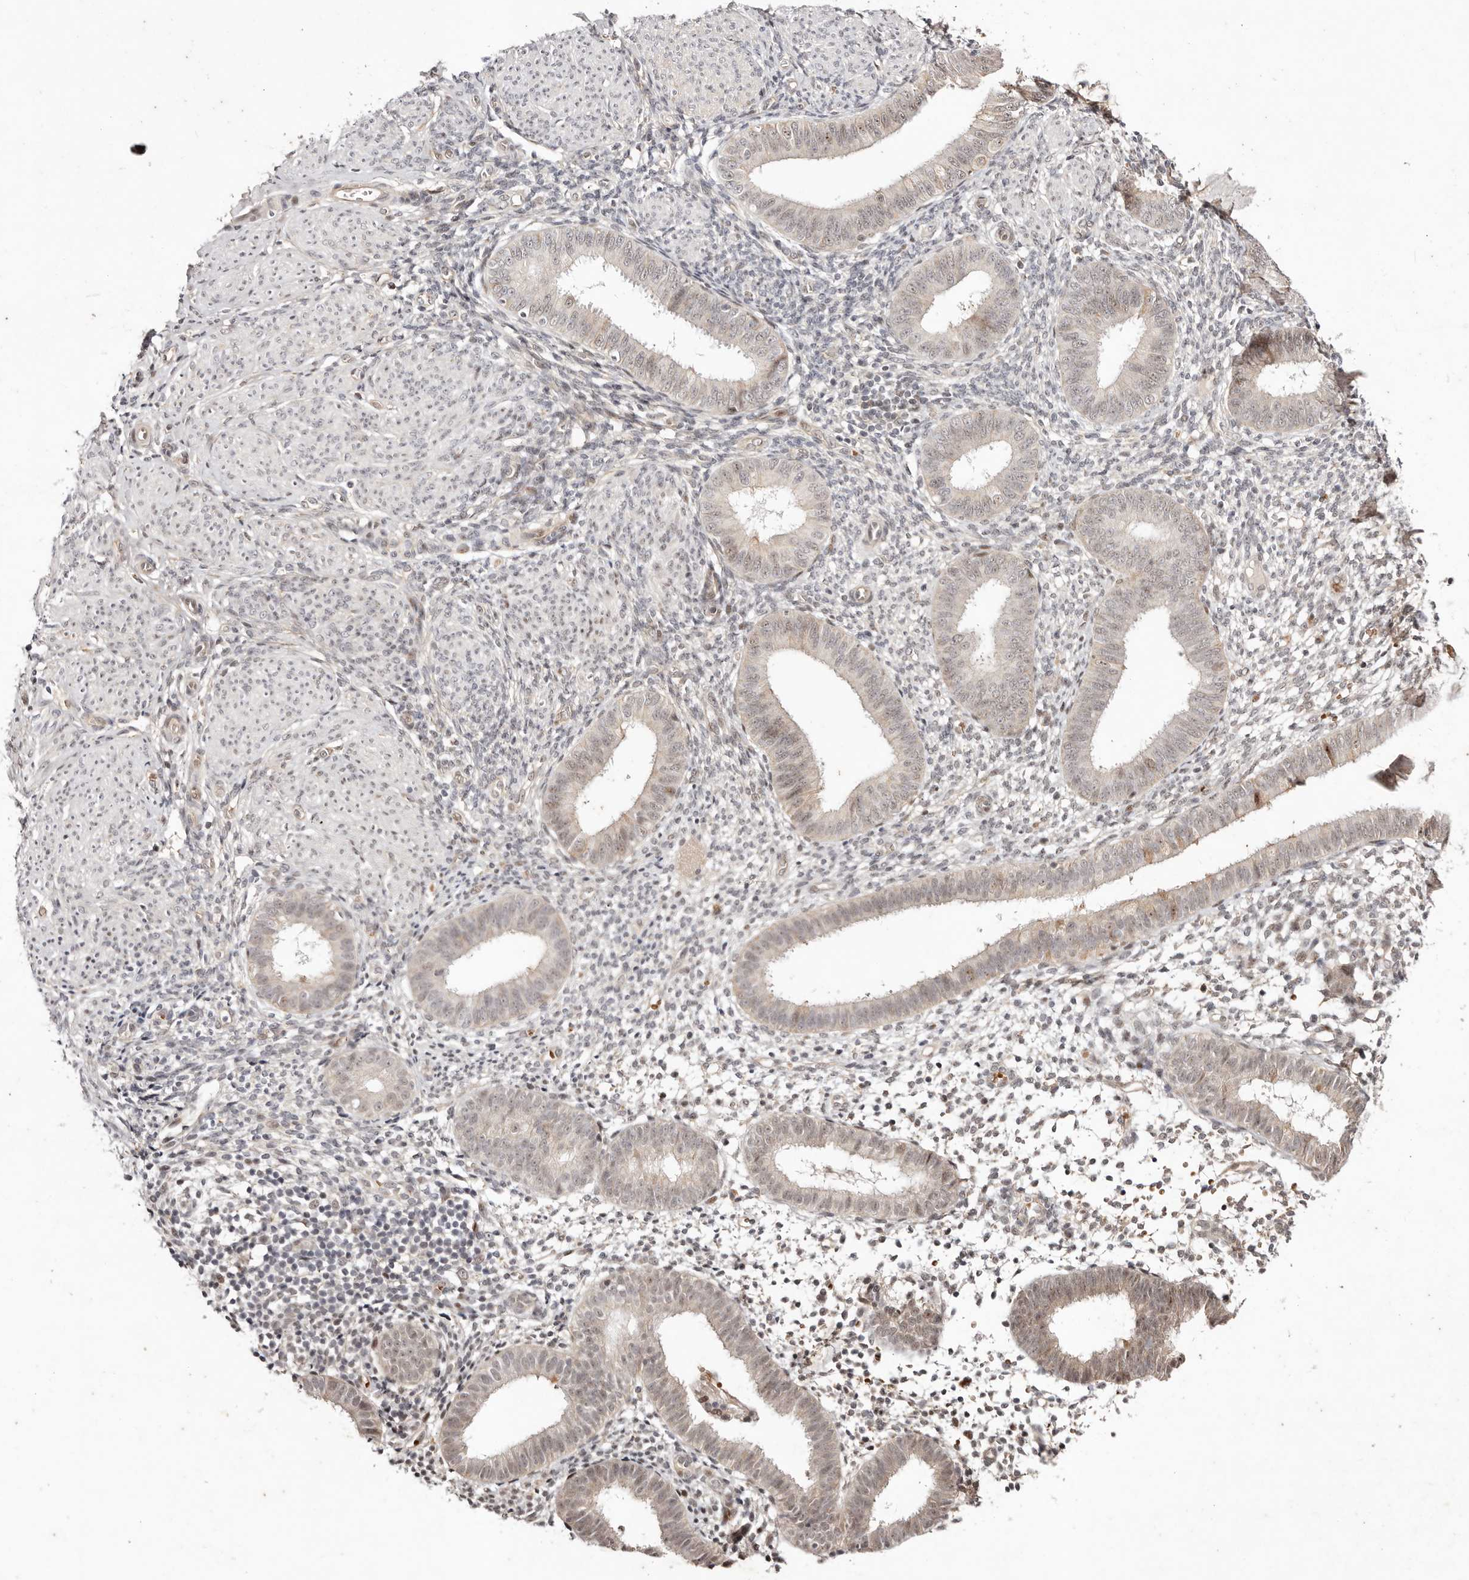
{"staining": {"intensity": "weak", "quantity": "25%-75%", "location": "nuclear"}, "tissue": "endometrium", "cell_type": "Cells in endometrial stroma", "image_type": "normal", "snomed": [{"axis": "morphology", "description": "Normal tissue, NOS"}, {"axis": "topography", "description": "Uterus"}, {"axis": "topography", "description": "Endometrium"}], "caption": "Unremarkable endometrium reveals weak nuclear expression in approximately 25%-75% of cells in endometrial stroma.", "gene": "WRN", "patient": {"sex": "female", "age": 48}}